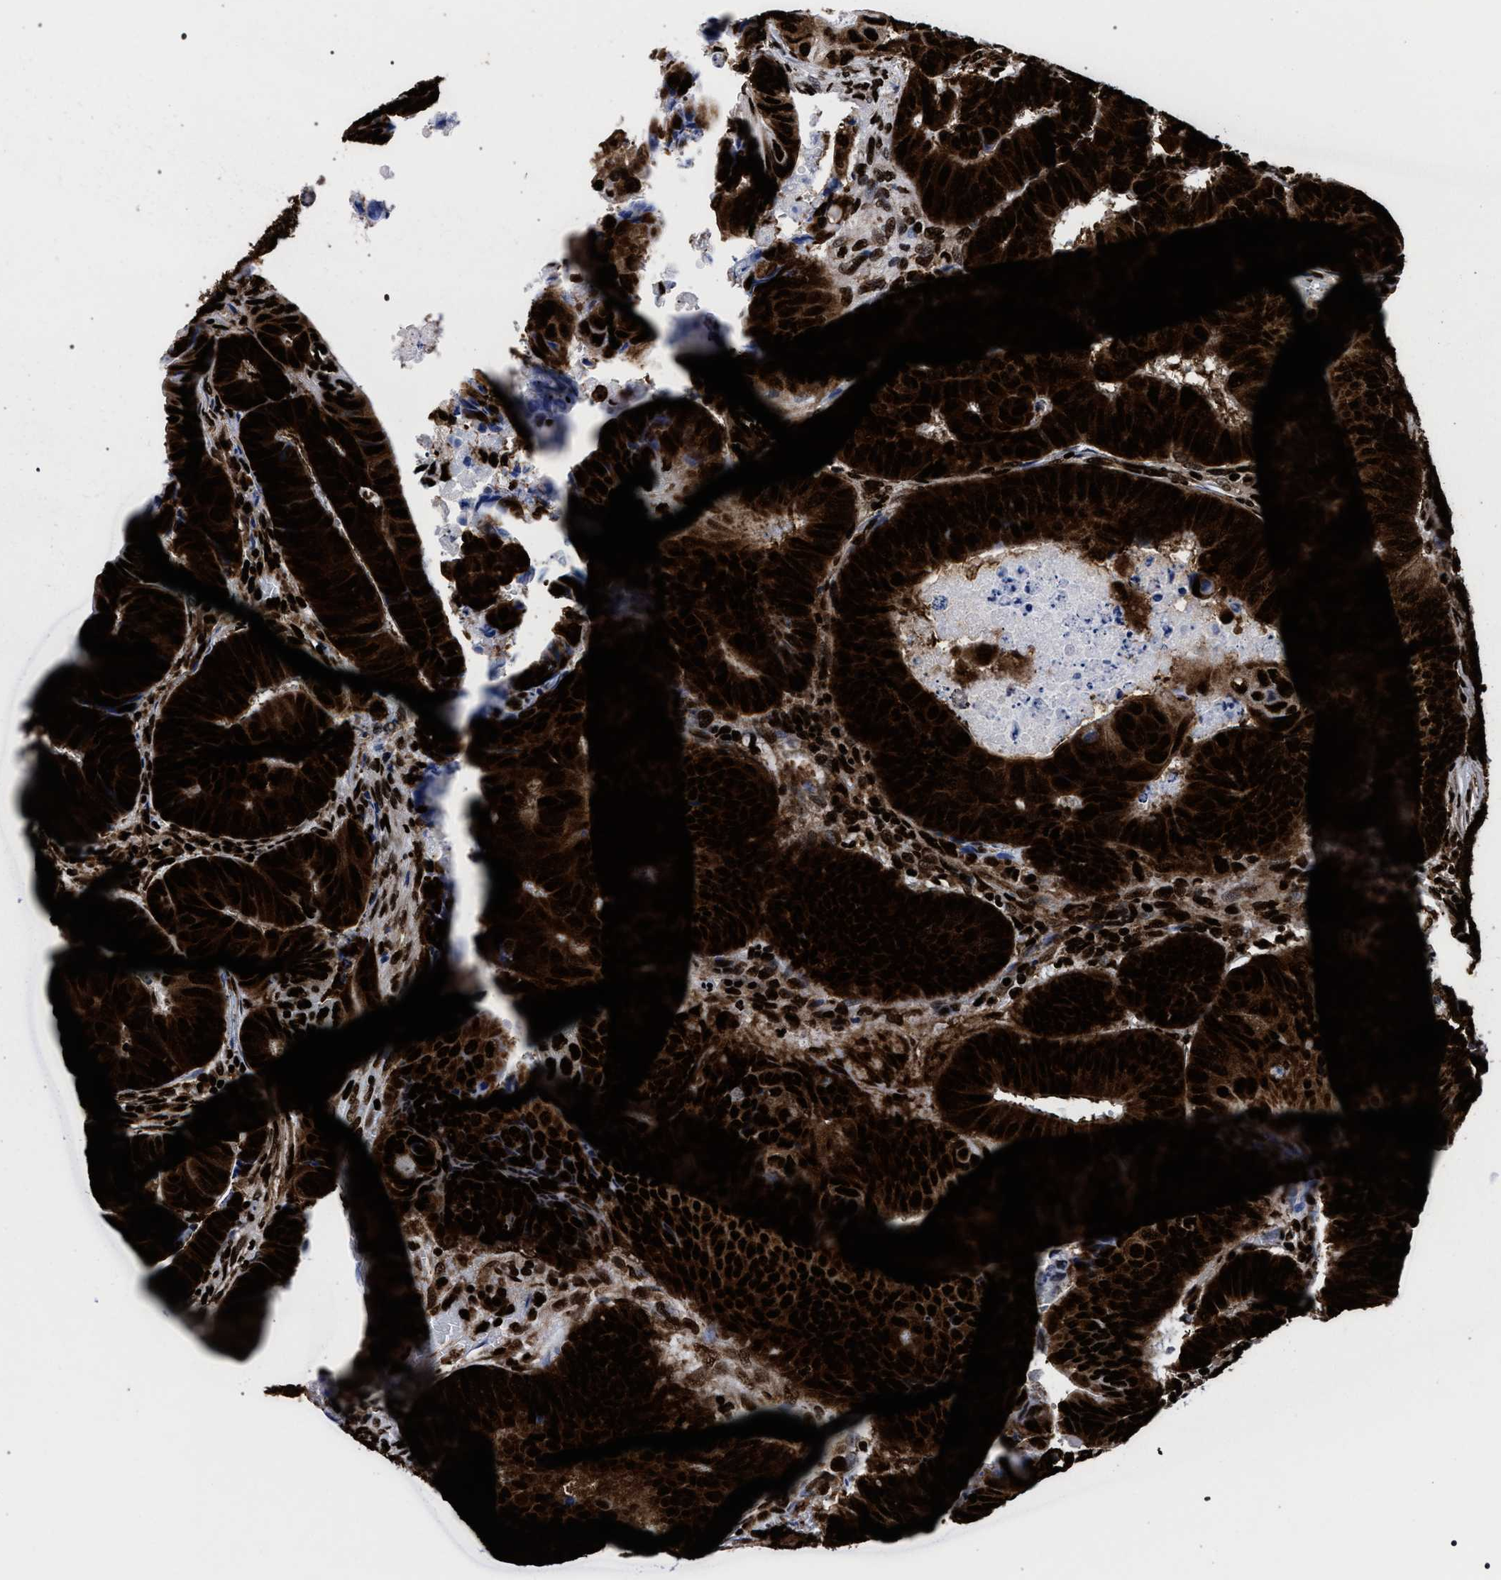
{"staining": {"intensity": "strong", "quantity": ">75%", "location": "cytoplasmic/membranous,nuclear"}, "tissue": "colorectal cancer", "cell_type": "Tumor cells", "image_type": "cancer", "snomed": [{"axis": "morphology", "description": "Normal tissue, NOS"}, {"axis": "morphology", "description": "Adenocarcinoma, NOS"}, {"axis": "topography", "description": "Rectum"}, {"axis": "topography", "description": "Peripheral nerve tissue"}], "caption": "Colorectal adenocarcinoma stained for a protein displays strong cytoplasmic/membranous and nuclear positivity in tumor cells.", "gene": "HNRNPA1", "patient": {"sex": "male", "age": 92}}